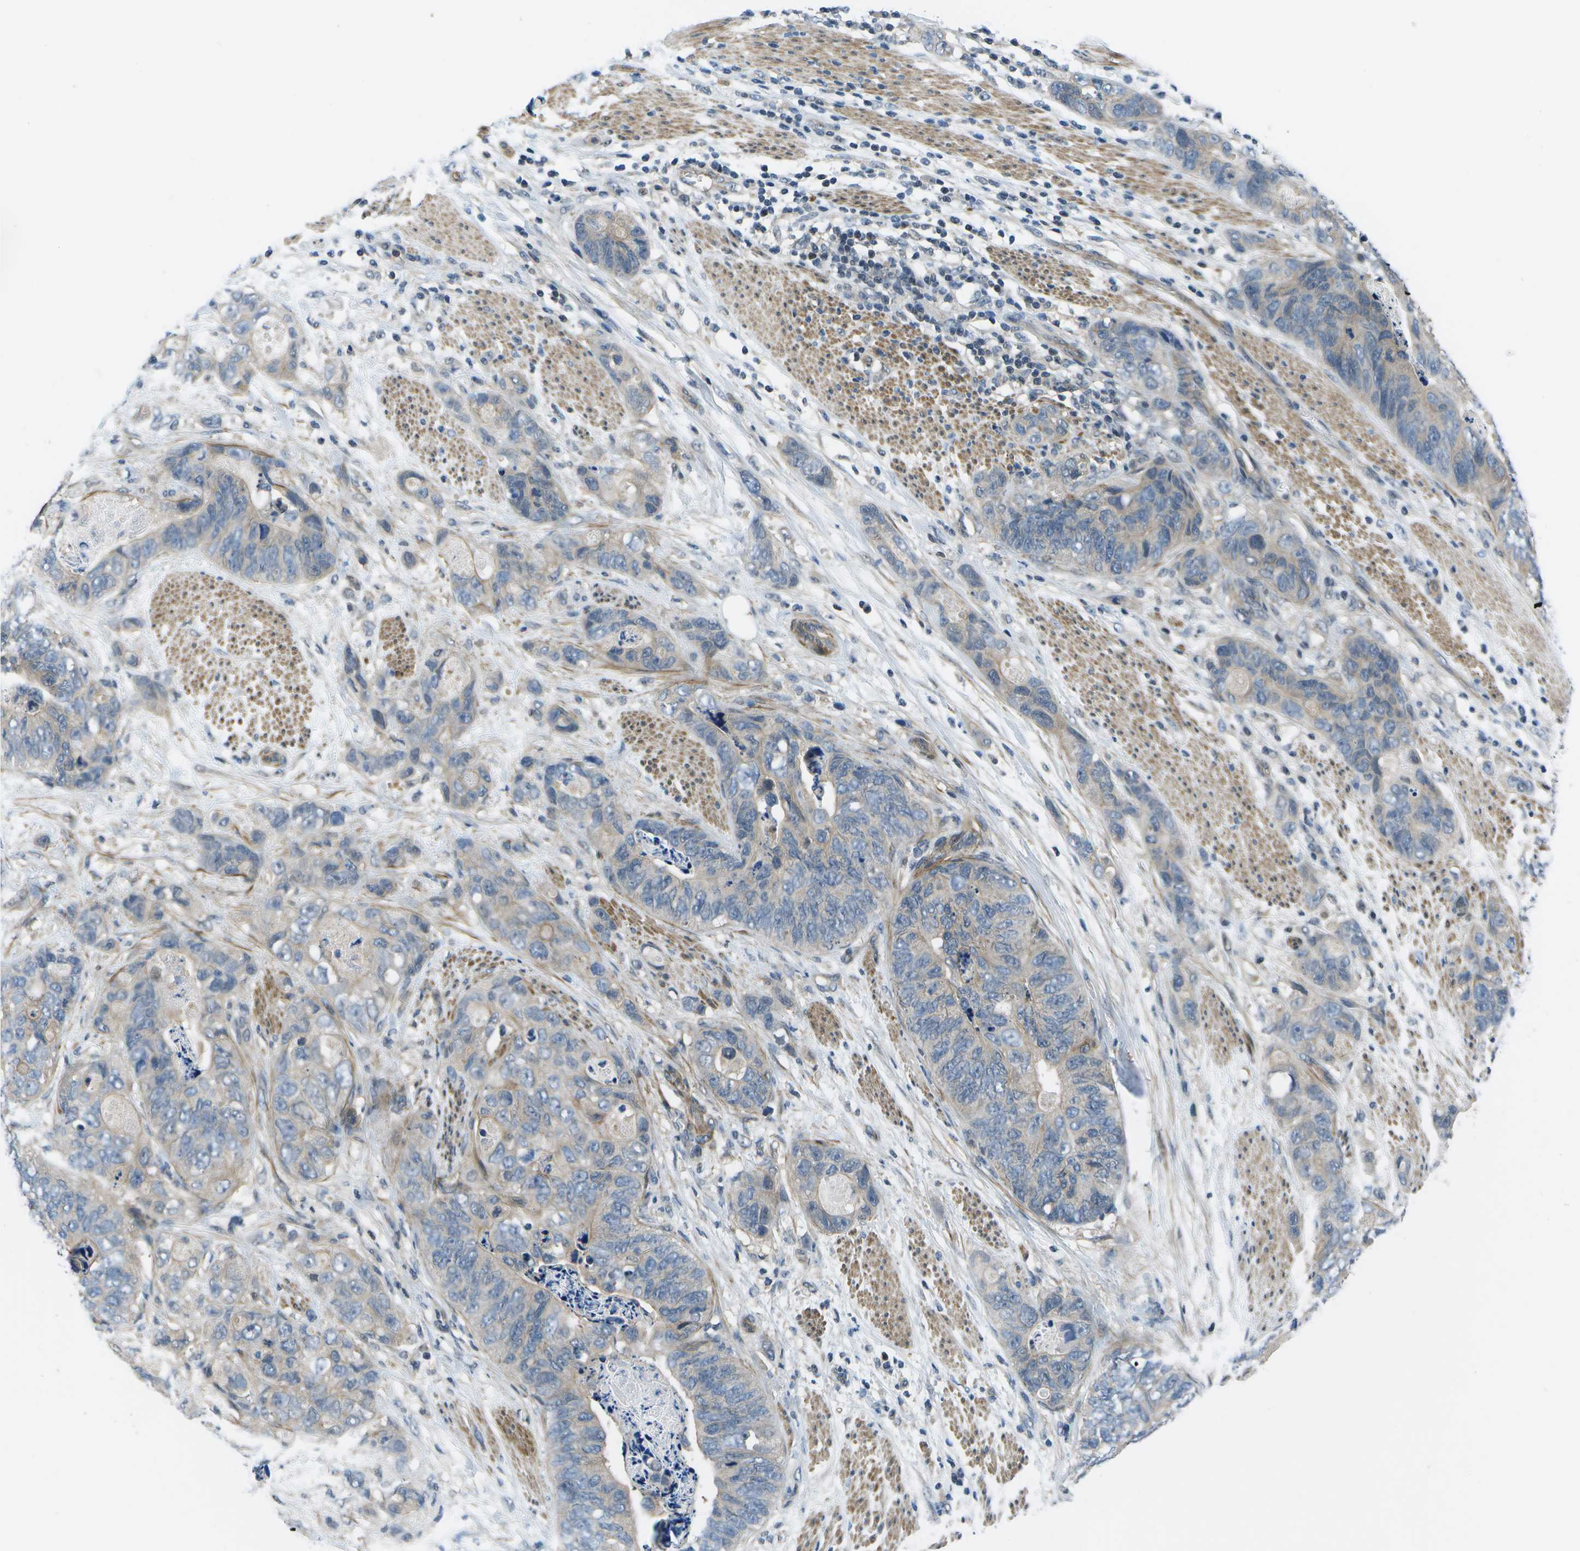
{"staining": {"intensity": "weak", "quantity": "<25%", "location": "cytoplasmic/membranous"}, "tissue": "stomach cancer", "cell_type": "Tumor cells", "image_type": "cancer", "snomed": [{"axis": "morphology", "description": "Adenocarcinoma, NOS"}, {"axis": "topography", "description": "Stomach"}], "caption": "This image is of adenocarcinoma (stomach) stained with IHC to label a protein in brown with the nuclei are counter-stained blue. There is no staining in tumor cells.", "gene": "ENPP5", "patient": {"sex": "female", "age": 89}}